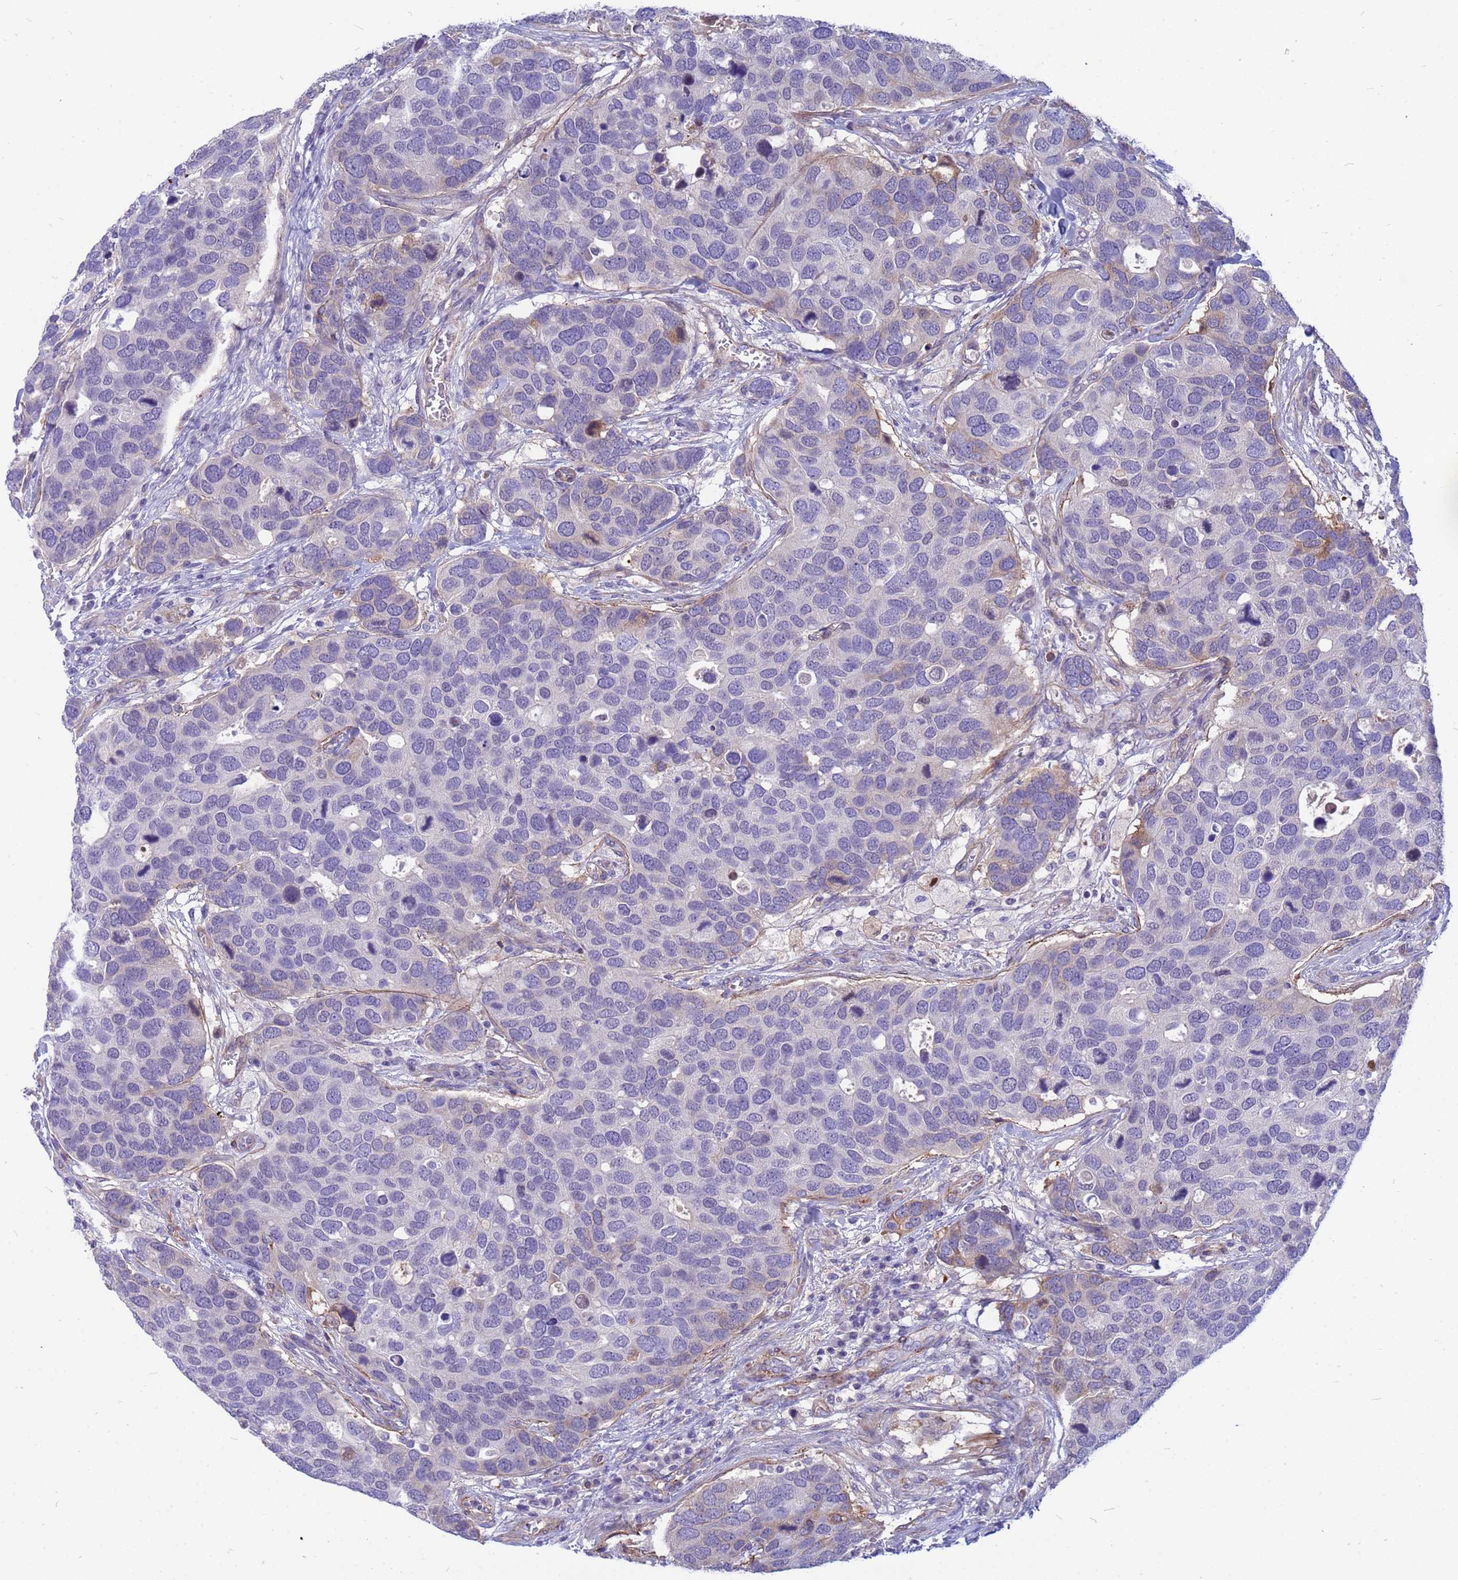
{"staining": {"intensity": "moderate", "quantity": "<25%", "location": "cytoplasmic/membranous"}, "tissue": "breast cancer", "cell_type": "Tumor cells", "image_type": "cancer", "snomed": [{"axis": "morphology", "description": "Duct carcinoma"}, {"axis": "topography", "description": "Breast"}], "caption": "Breast cancer stained for a protein shows moderate cytoplasmic/membranous positivity in tumor cells. (DAB (3,3'-diaminobenzidine) IHC, brown staining for protein, blue staining for nuclei).", "gene": "ORM1", "patient": {"sex": "female", "age": 83}}